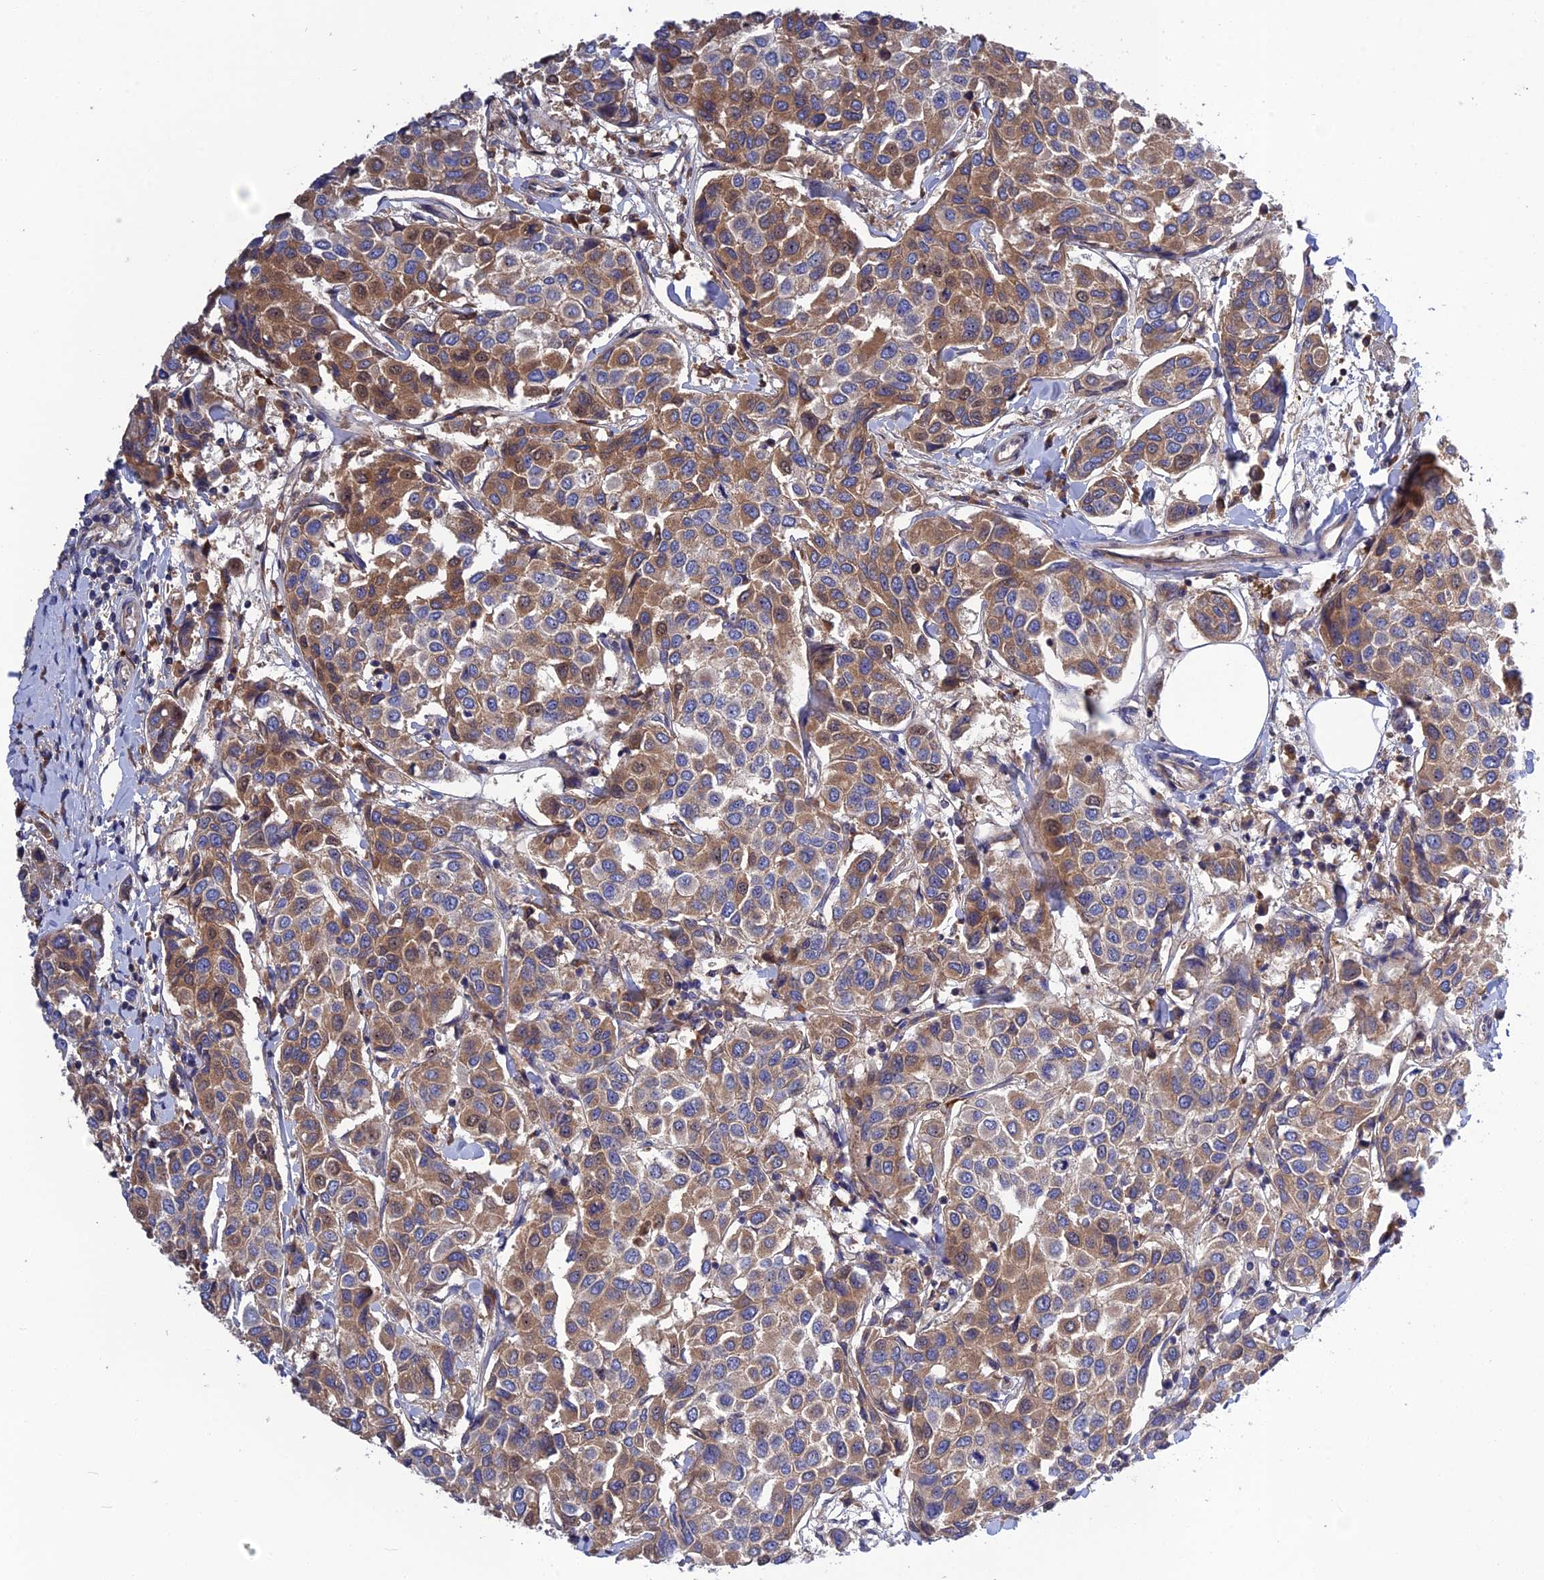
{"staining": {"intensity": "moderate", "quantity": "25%-75%", "location": "cytoplasmic/membranous"}, "tissue": "breast cancer", "cell_type": "Tumor cells", "image_type": "cancer", "snomed": [{"axis": "morphology", "description": "Duct carcinoma"}, {"axis": "topography", "description": "Breast"}], "caption": "Breast cancer was stained to show a protein in brown. There is medium levels of moderate cytoplasmic/membranous expression in about 25%-75% of tumor cells.", "gene": "CRACD", "patient": {"sex": "female", "age": 55}}